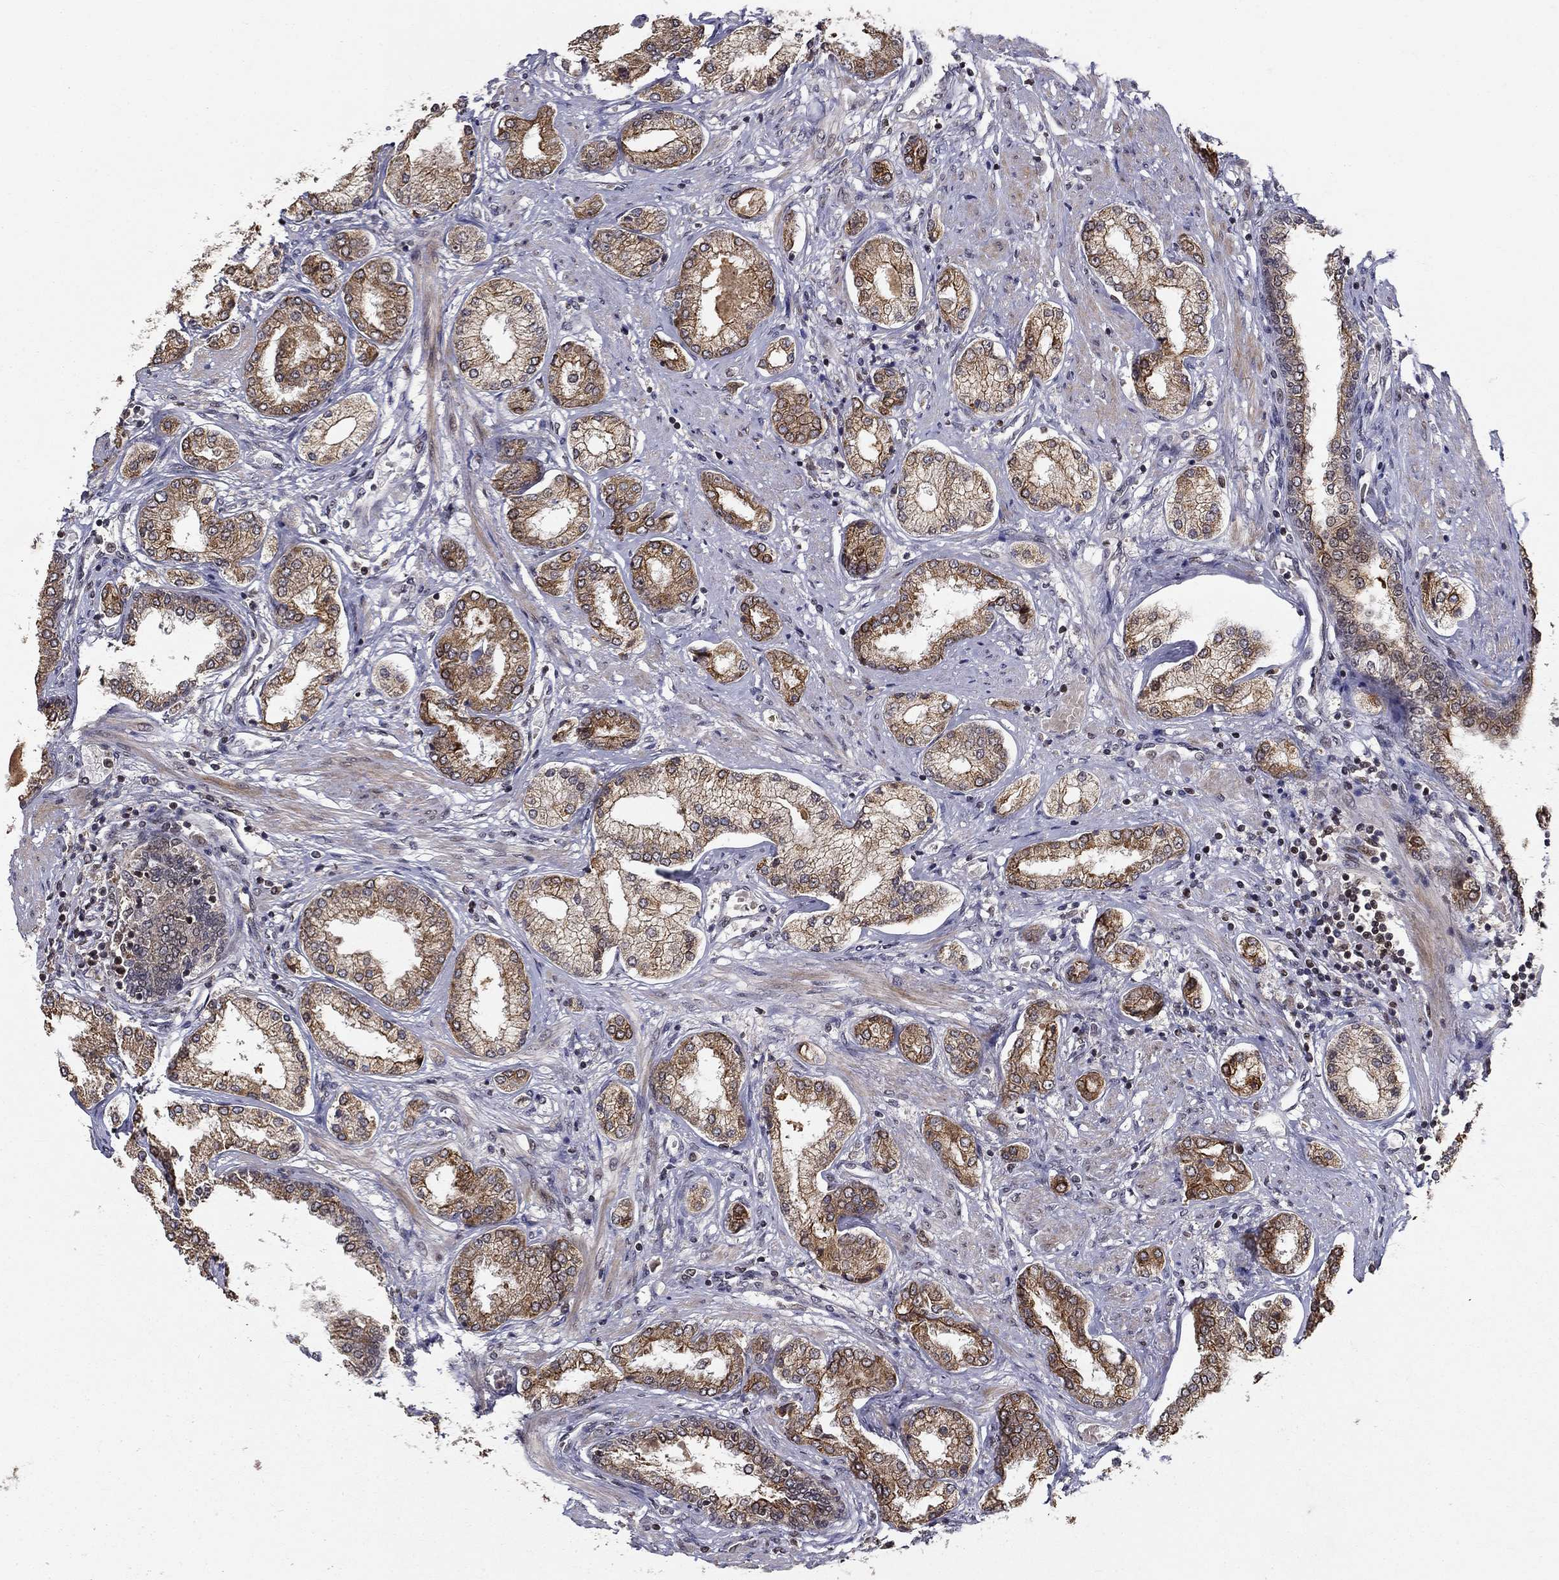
{"staining": {"intensity": "strong", "quantity": "25%-75%", "location": "cytoplasmic/membranous"}, "tissue": "prostate cancer", "cell_type": "Tumor cells", "image_type": "cancer", "snomed": [{"axis": "morphology", "description": "Adenocarcinoma, NOS"}, {"axis": "topography", "description": "Prostate"}], "caption": "Human prostate adenocarcinoma stained for a protein (brown) exhibits strong cytoplasmic/membranous positive staining in about 25%-75% of tumor cells.", "gene": "CDCA7L", "patient": {"sex": "male", "age": 63}}